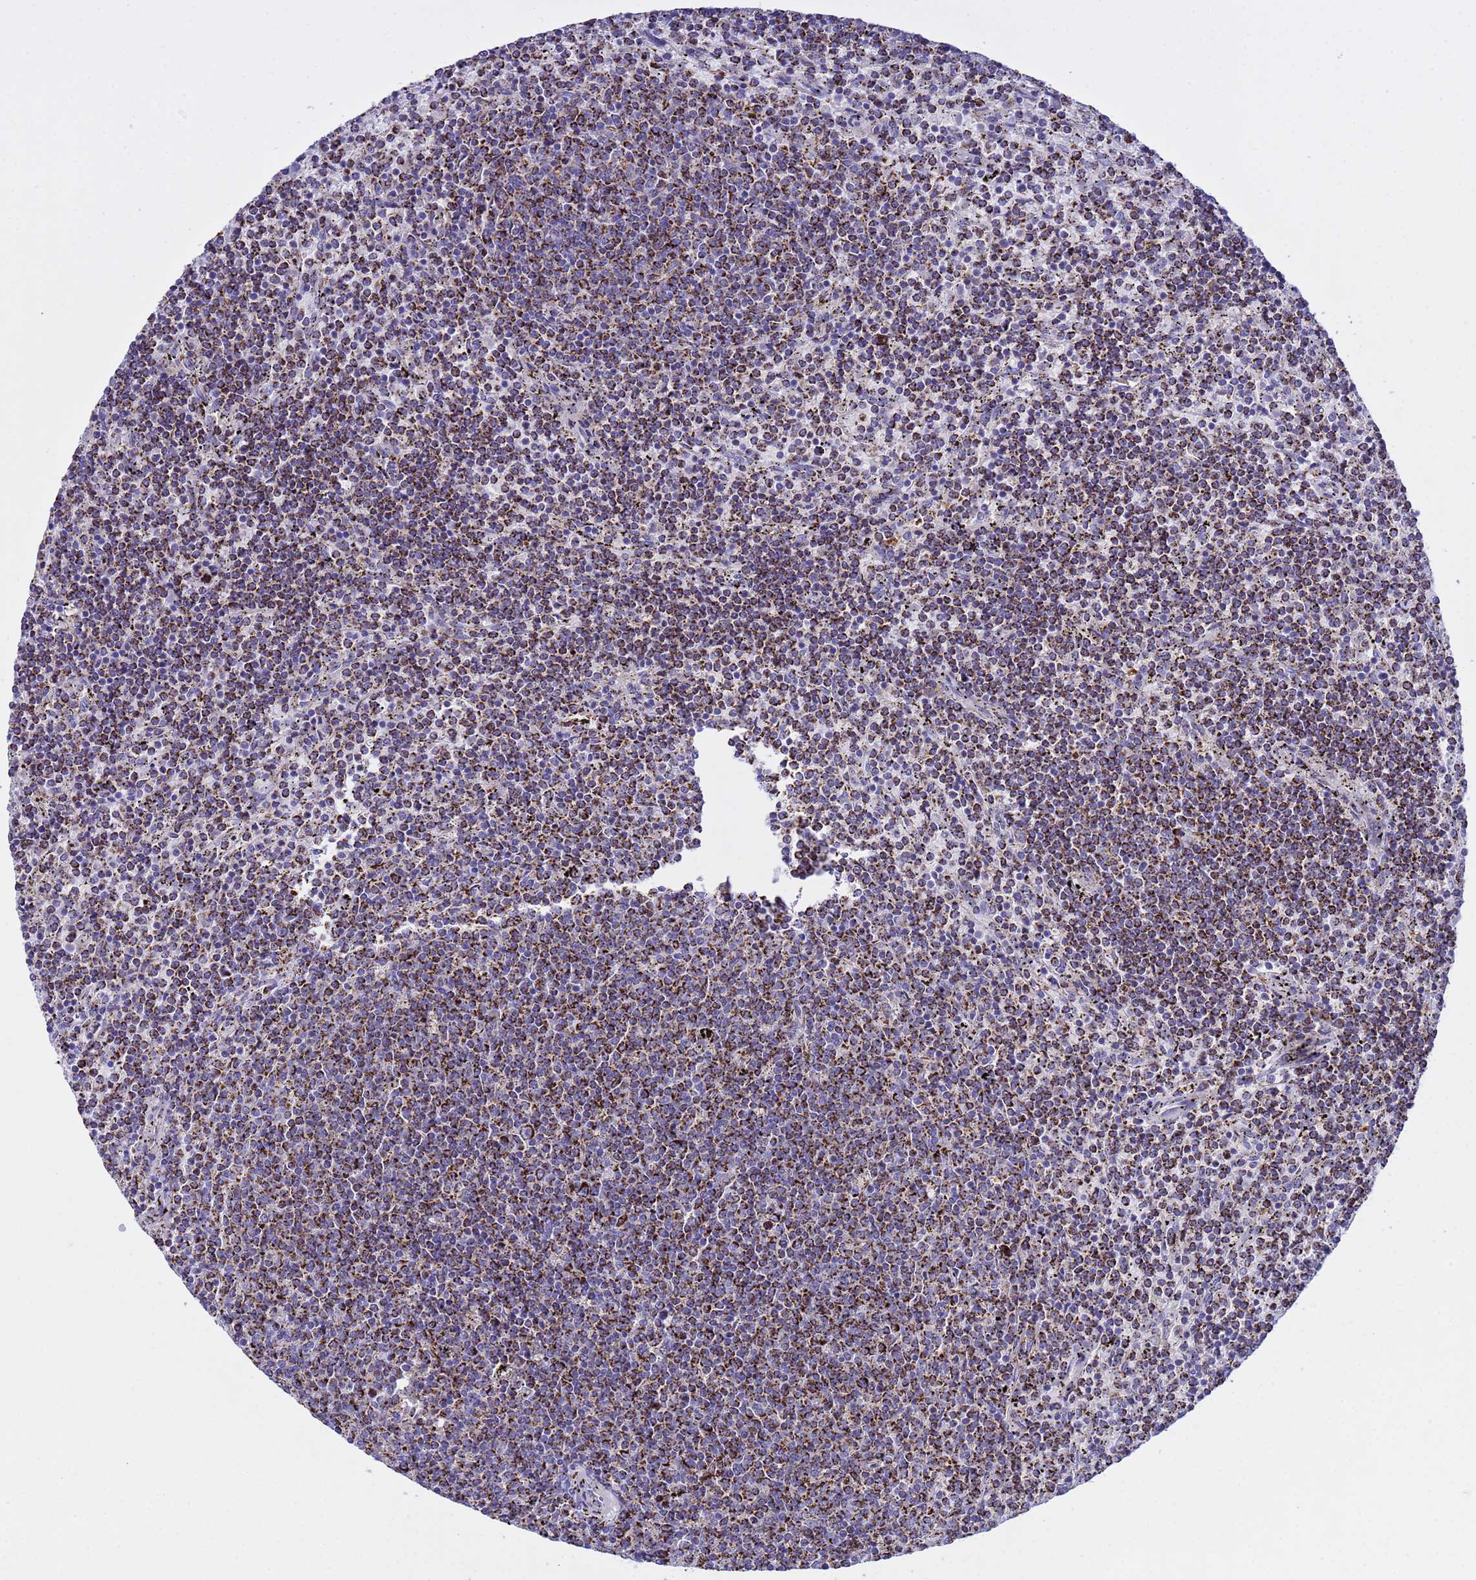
{"staining": {"intensity": "moderate", "quantity": ">75%", "location": "cytoplasmic/membranous"}, "tissue": "lymphoma", "cell_type": "Tumor cells", "image_type": "cancer", "snomed": [{"axis": "morphology", "description": "Malignant lymphoma, non-Hodgkin's type, Low grade"}, {"axis": "topography", "description": "Spleen"}], "caption": "Immunohistochemistry (IHC) staining of lymphoma, which shows medium levels of moderate cytoplasmic/membranous staining in approximately >75% of tumor cells indicating moderate cytoplasmic/membranous protein staining. The staining was performed using DAB (brown) for protein detection and nuclei were counterstained in hematoxylin (blue).", "gene": "TUBGCP3", "patient": {"sex": "female", "age": 50}}